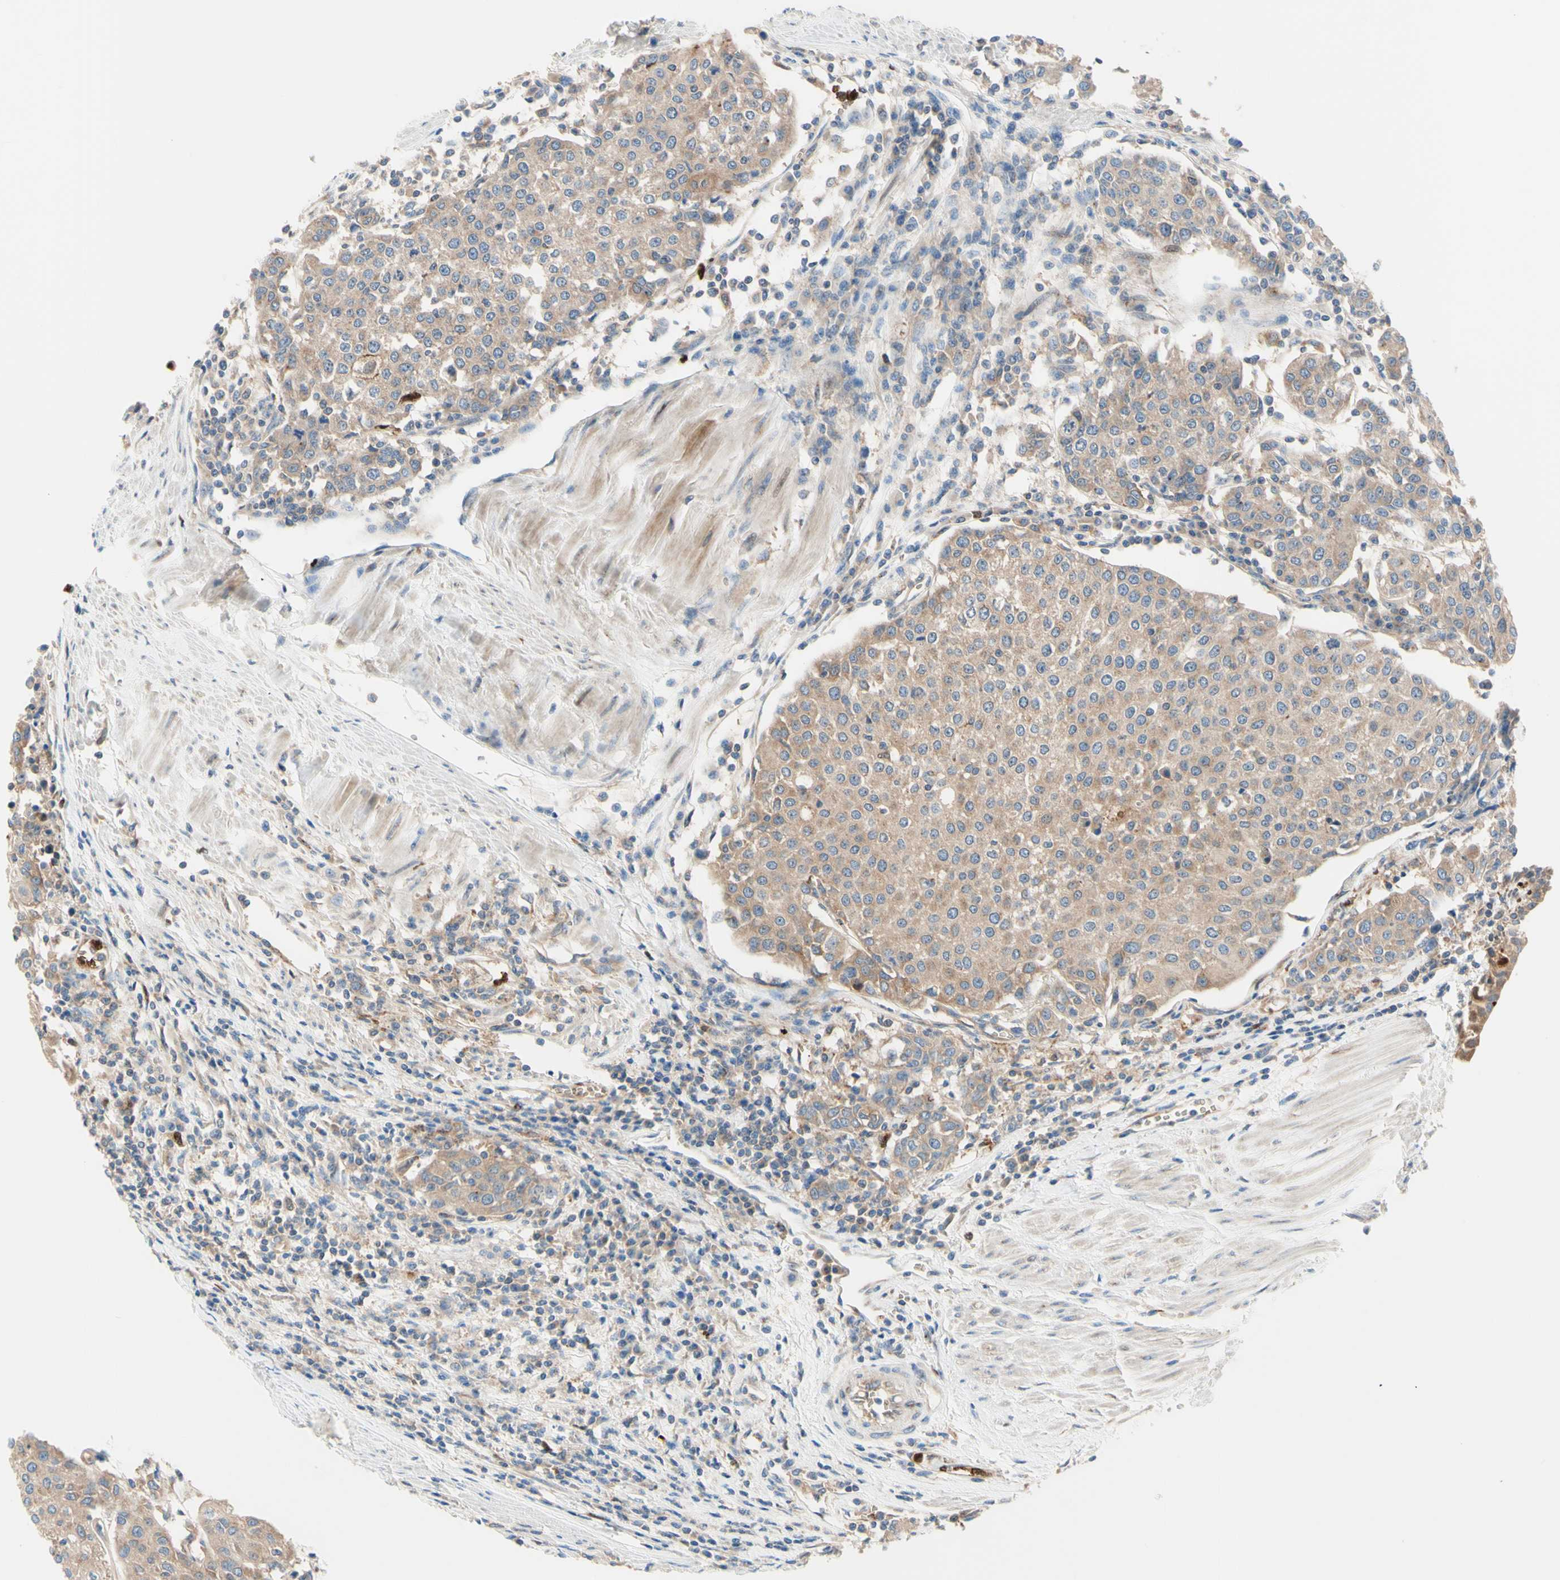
{"staining": {"intensity": "weak", "quantity": ">75%", "location": "cytoplasmic/membranous"}, "tissue": "urothelial cancer", "cell_type": "Tumor cells", "image_type": "cancer", "snomed": [{"axis": "morphology", "description": "Urothelial carcinoma, High grade"}, {"axis": "topography", "description": "Urinary bladder"}], "caption": "IHC photomicrograph of human high-grade urothelial carcinoma stained for a protein (brown), which displays low levels of weak cytoplasmic/membranous staining in about >75% of tumor cells.", "gene": "USP9X", "patient": {"sex": "female", "age": 85}}